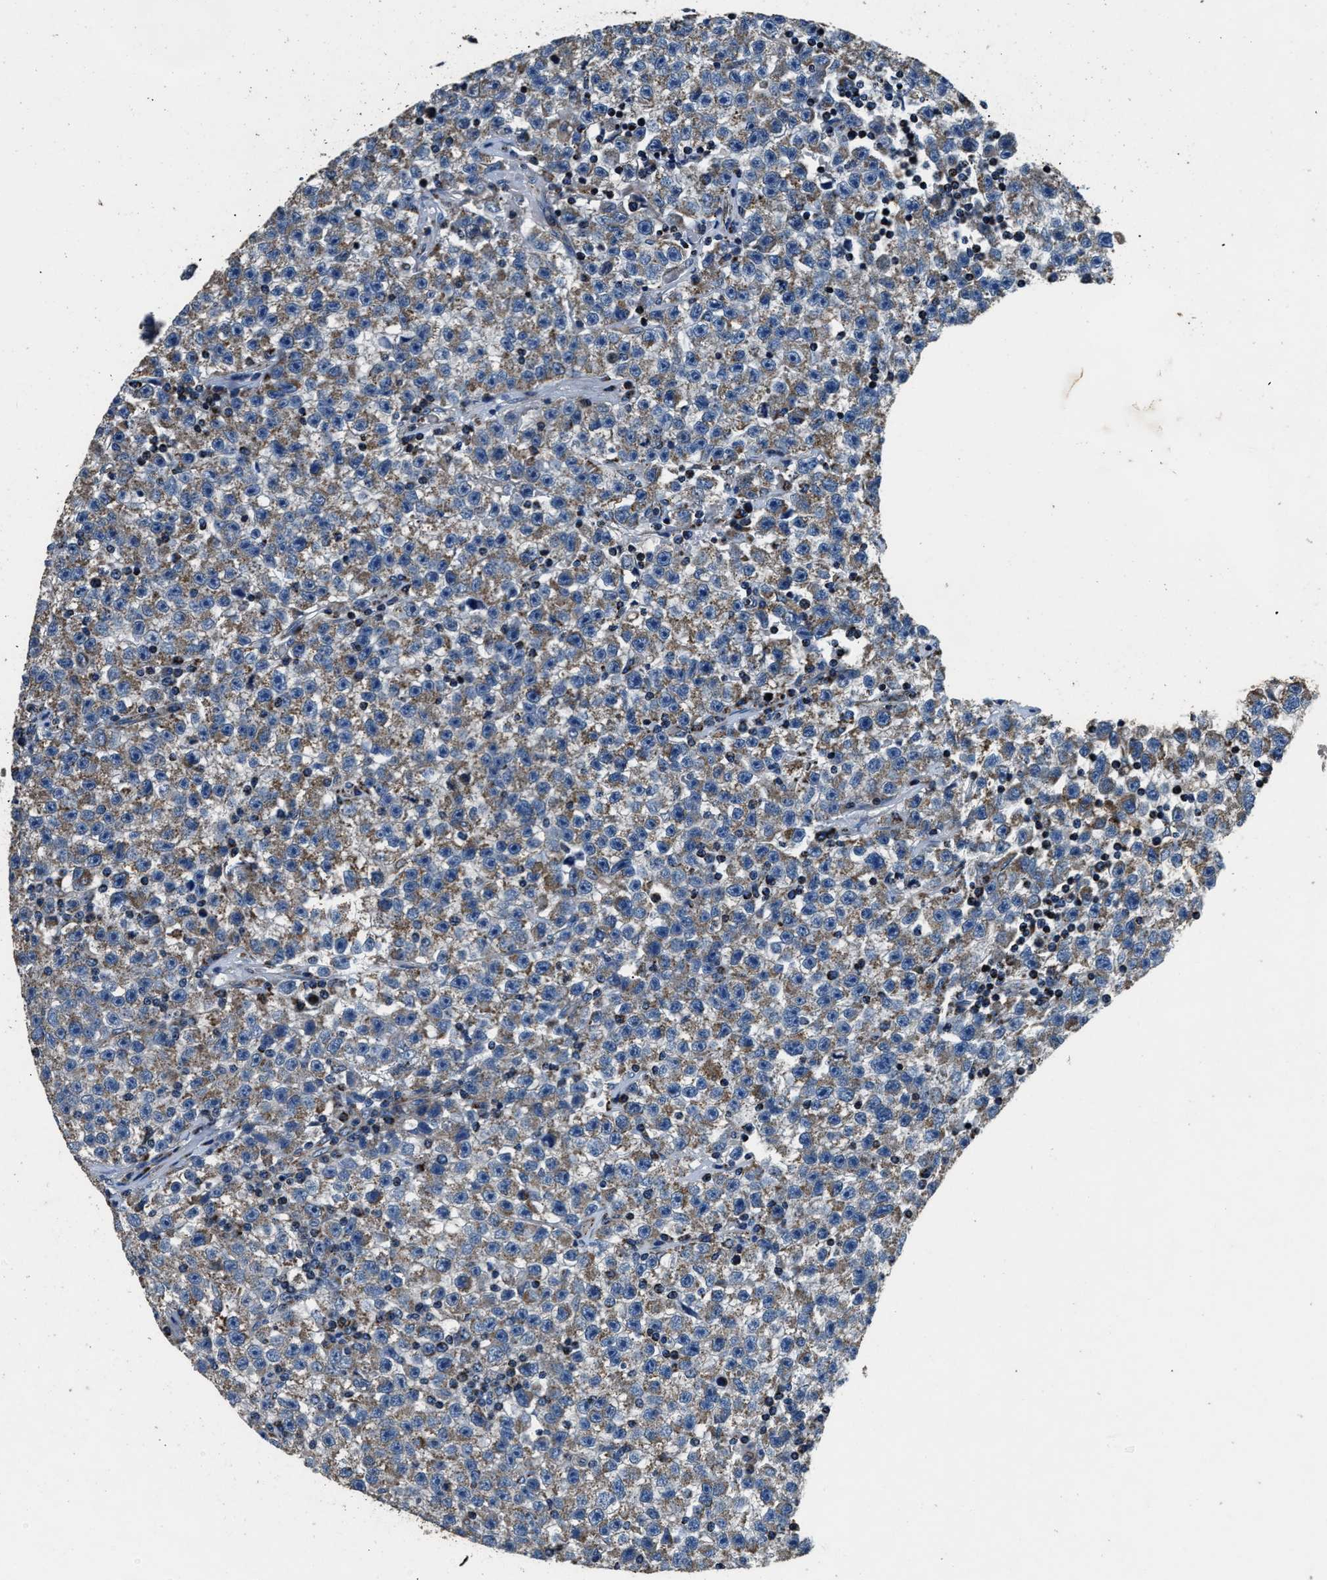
{"staining": {"intensity": "moderate", "quantity": ">75%", "location": "cytoplasmic/membranous"}, "tissue": "testis cancer", "cell_type": "Tumor cells", "image_type": "cancer", "snomed": [{"axis": "morphology", "description": "Seminoma, NOS"}, {"axis": "topography", "description": "Testis"}], "caption": "An immunohistochemistry image of neoplastic tissue is shown. Protein staining in brown labels moderate cytoplasmic/membranous positivity in seminoma (testis) within tumor cells.", "gene": "OGDH", "patient": {"sex": "male", "age": 22}}